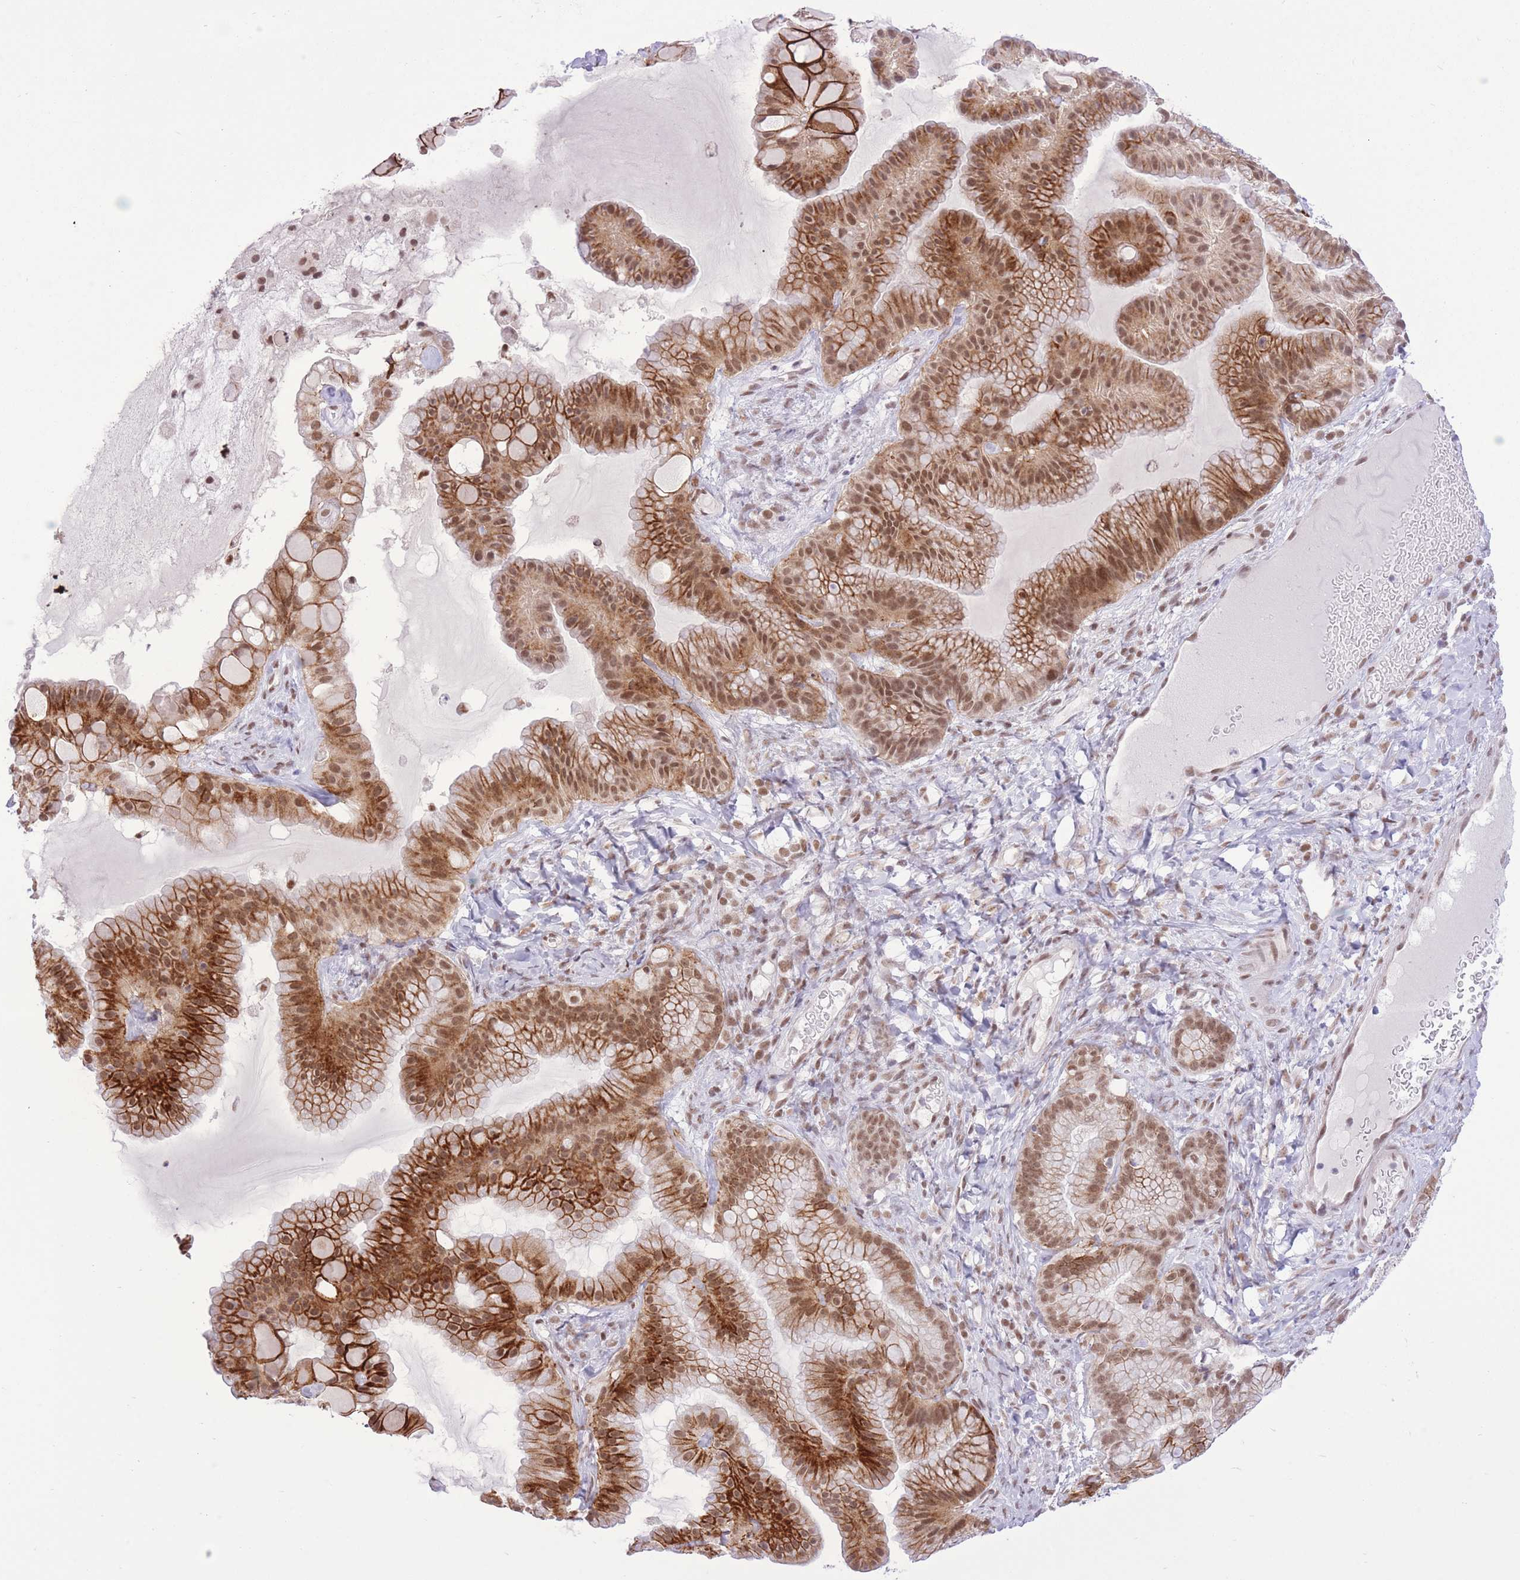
{"staining": {"intensity": "moderate", "quantity": ">75%", "location": "nuclear"}, "tissue": "ovarian cancer", "cell_type": "Tumor cells", "image_type": "cancer", "snomed": [{"axis": "morphology", "description": "Cystadenocarcinoma, mucinous, NOS"}, {"axis": "topography", "description": "Ovary"}], "caption": "Immunohistochemistry of human ovarian cancer reveals medium levels of moderate nuclear staining in approximately >75% of tumor cells.", "gene": "ZBED5", "patient": {"sex": "female", "age": 61}}